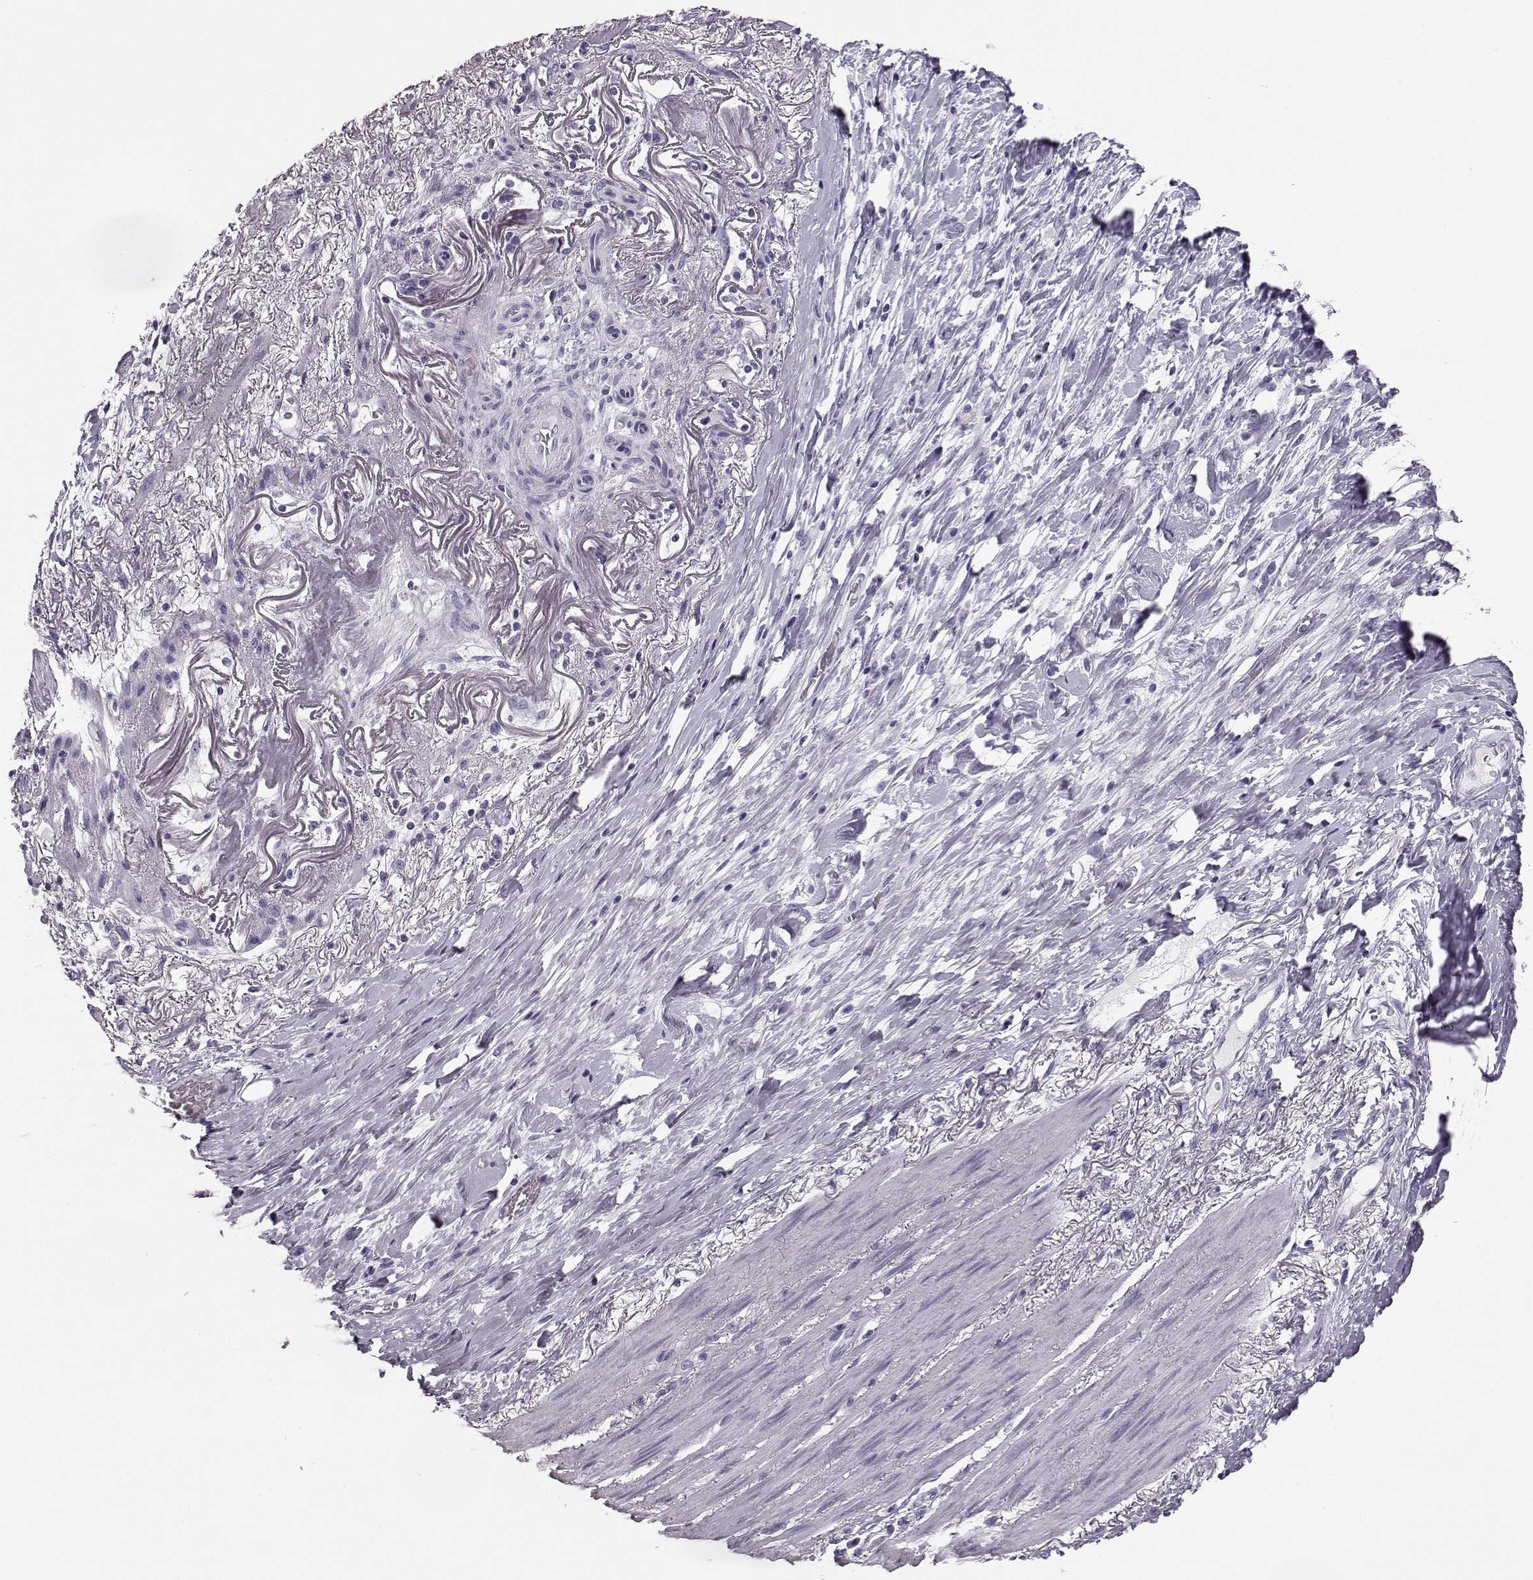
{"staining": {"intensity": "negative", "quantity": "none", "location": "none"}, "tissue": "stomach cancer", "cell_type": "Tumor cells", "image_type": "cancer", "snomed": [{"axis": "morphology", "description": "Adenocarcinoma, NOS"}, {"axis": "topography", "description": "Stomach"}], "caption": "The histopathology image exhibits no staining of tumor cells in adenocarcinoma (stomach). The staining was performed using DAB (3,3'-diaminobenzidine) to visualize the protein expression in brown, while the nuclei were stained in blue with hematoxylin (Magnification: 20x).", "gene": "BFSP2", "patient": {"sex": "female", "age": 84}}